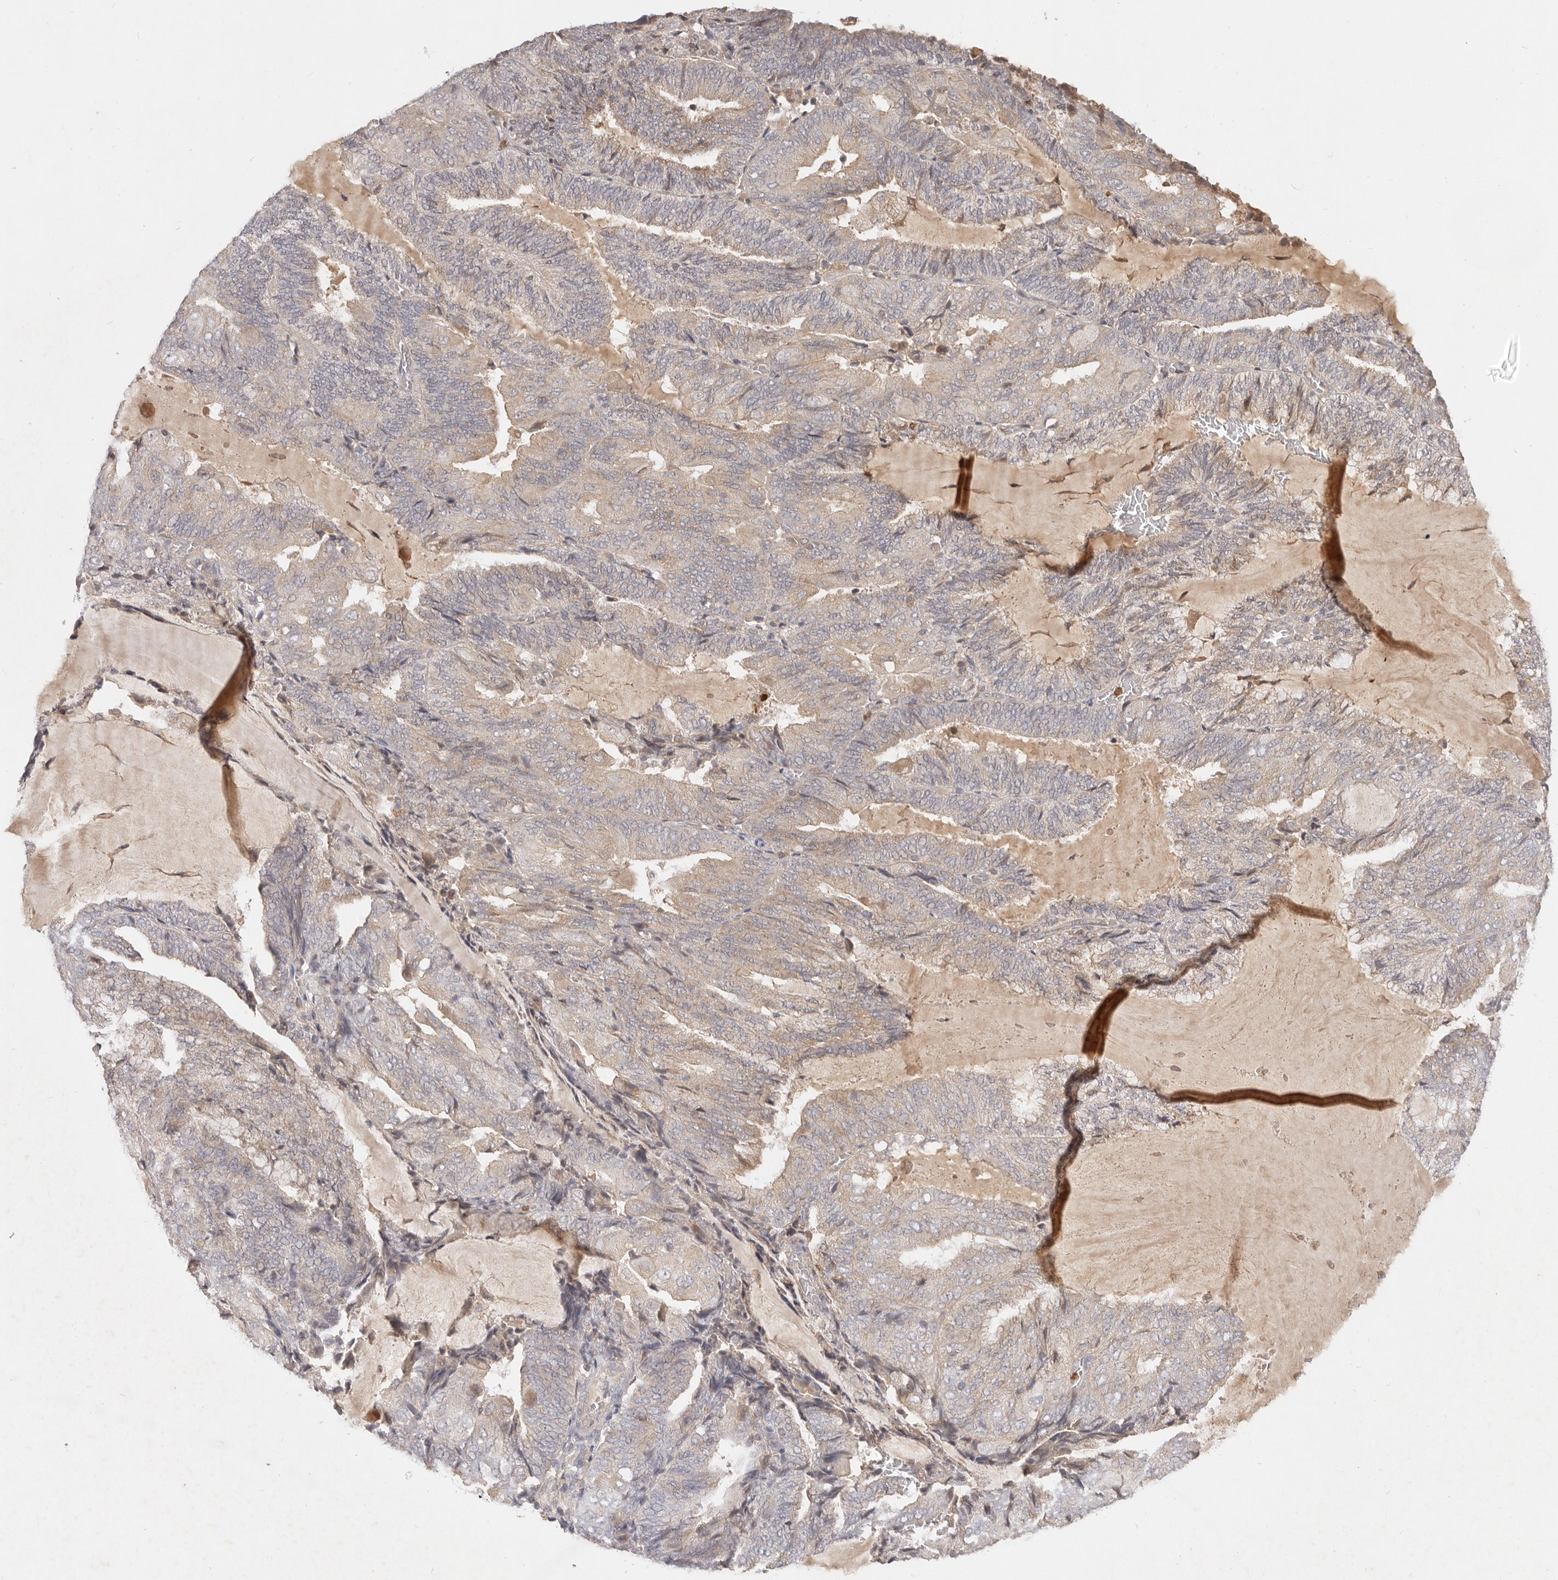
{"staining": {"intensity": "weak", "quantity": "<25%", "location": "cytoplasmic/membranous"}, "tissue": "endometrial cancer", "cell_type": "Tumor cells", "image_type": "cancer", "snomed": [{"axis": "morphology", "description": "Adenocarcinoma, NOS"}, {"axis": "topography", "description": "Endometrium"}], "caption": "The micrograph exhibits no significant staining in tumor cells of endometrial cancer (adenocarcinoma). The staining is performed using DAB brown chromogen with nuclei counter-stained in using hematoxylin.", "gene": "USP49", "patient": {"sex": "female", "age": 81}}